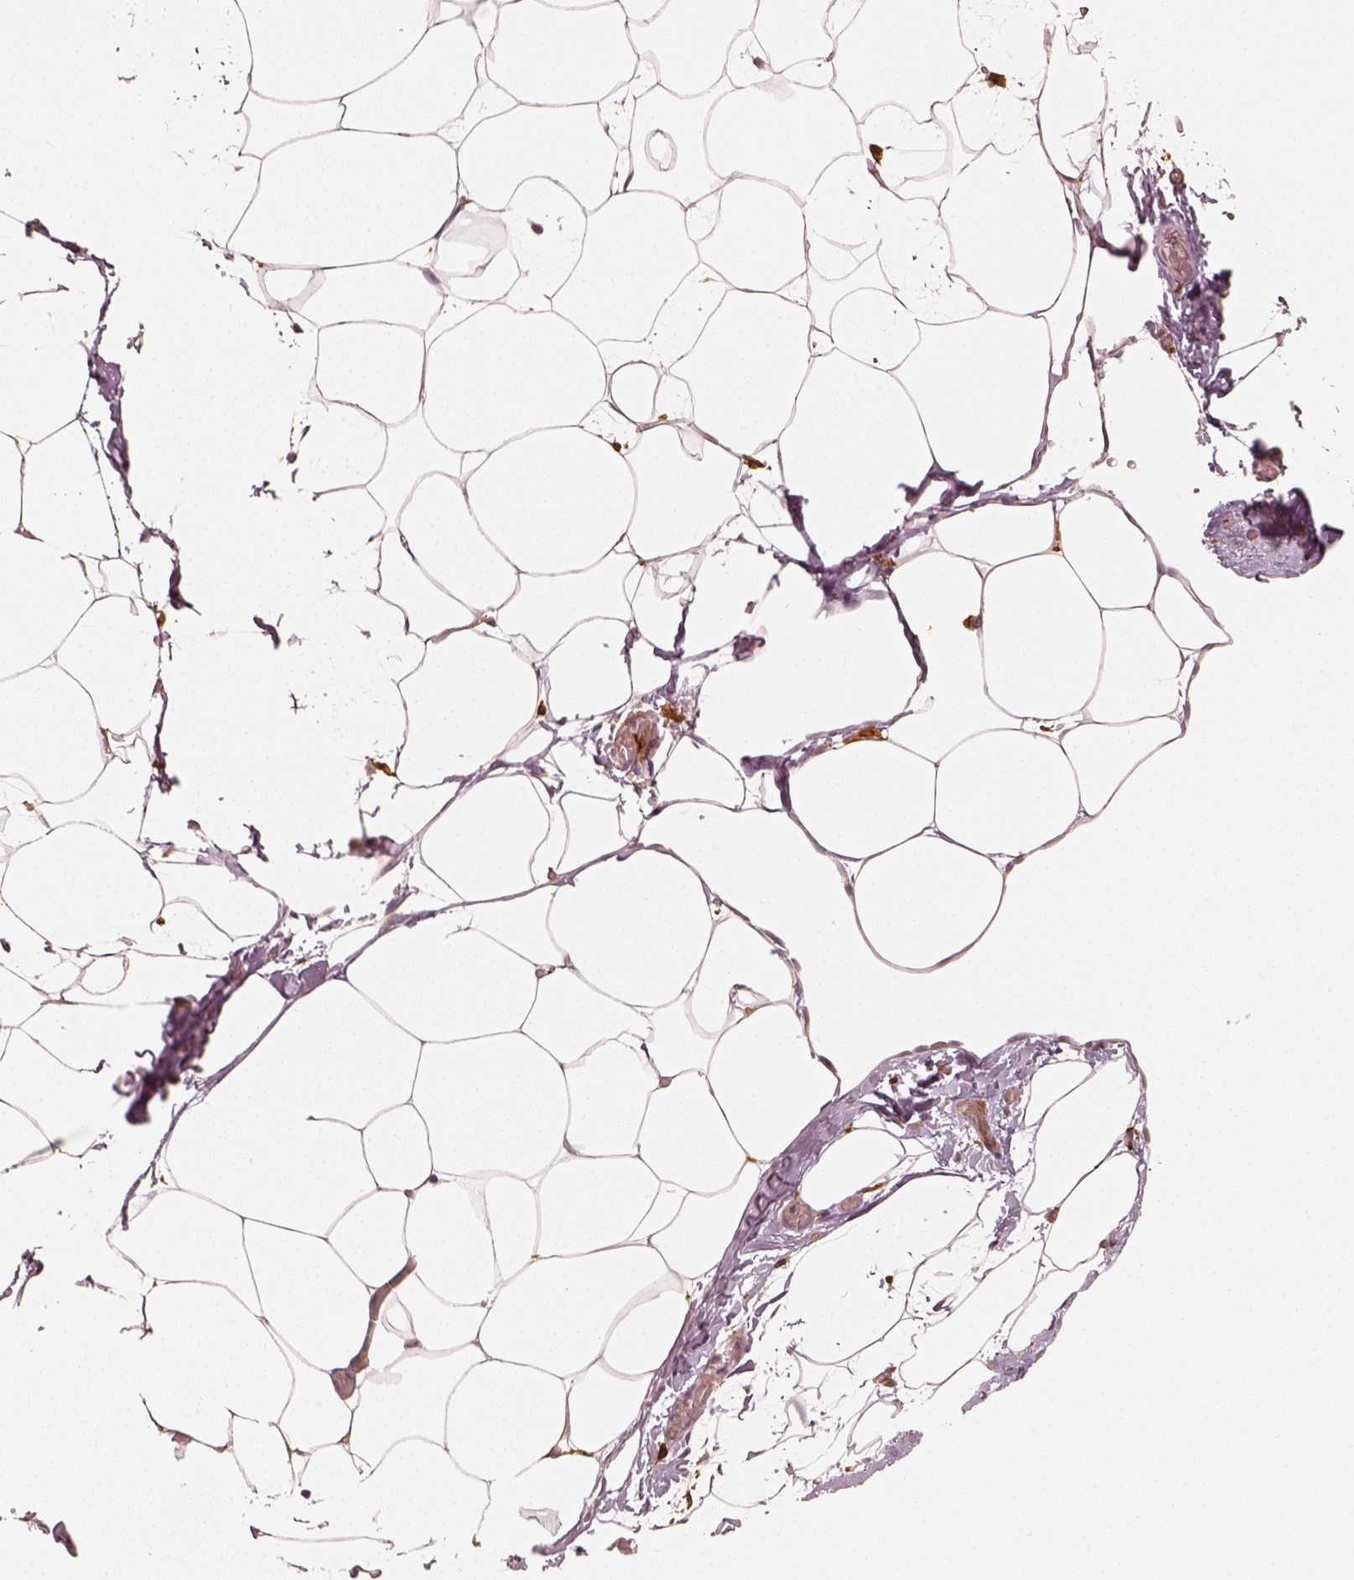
{"staining": {"intensity": "moderate", "quantity": "25%-75%", "location": "cytoplasmic/membranous"}, "tissue": "adipose tissue", "cell_type": "Adipocytes", "image_type": "normal", "snomed": [{"axis": "morphology", "description": "Normal tissue, NOS"}, {"axis": "topography", "description": "Adipose tissue"}], "caption": "Protein staining reveals moderate cytoplasmic/membranous expression in about 25%-75% of adipocytes in benign adipose tissue. (DAB (3,3'-diaminobenzidine) = brown stain, brightfield microscopy at high magnification).", "gene": "FSCN1", "patient": {"sex": "male", "age": 57}}